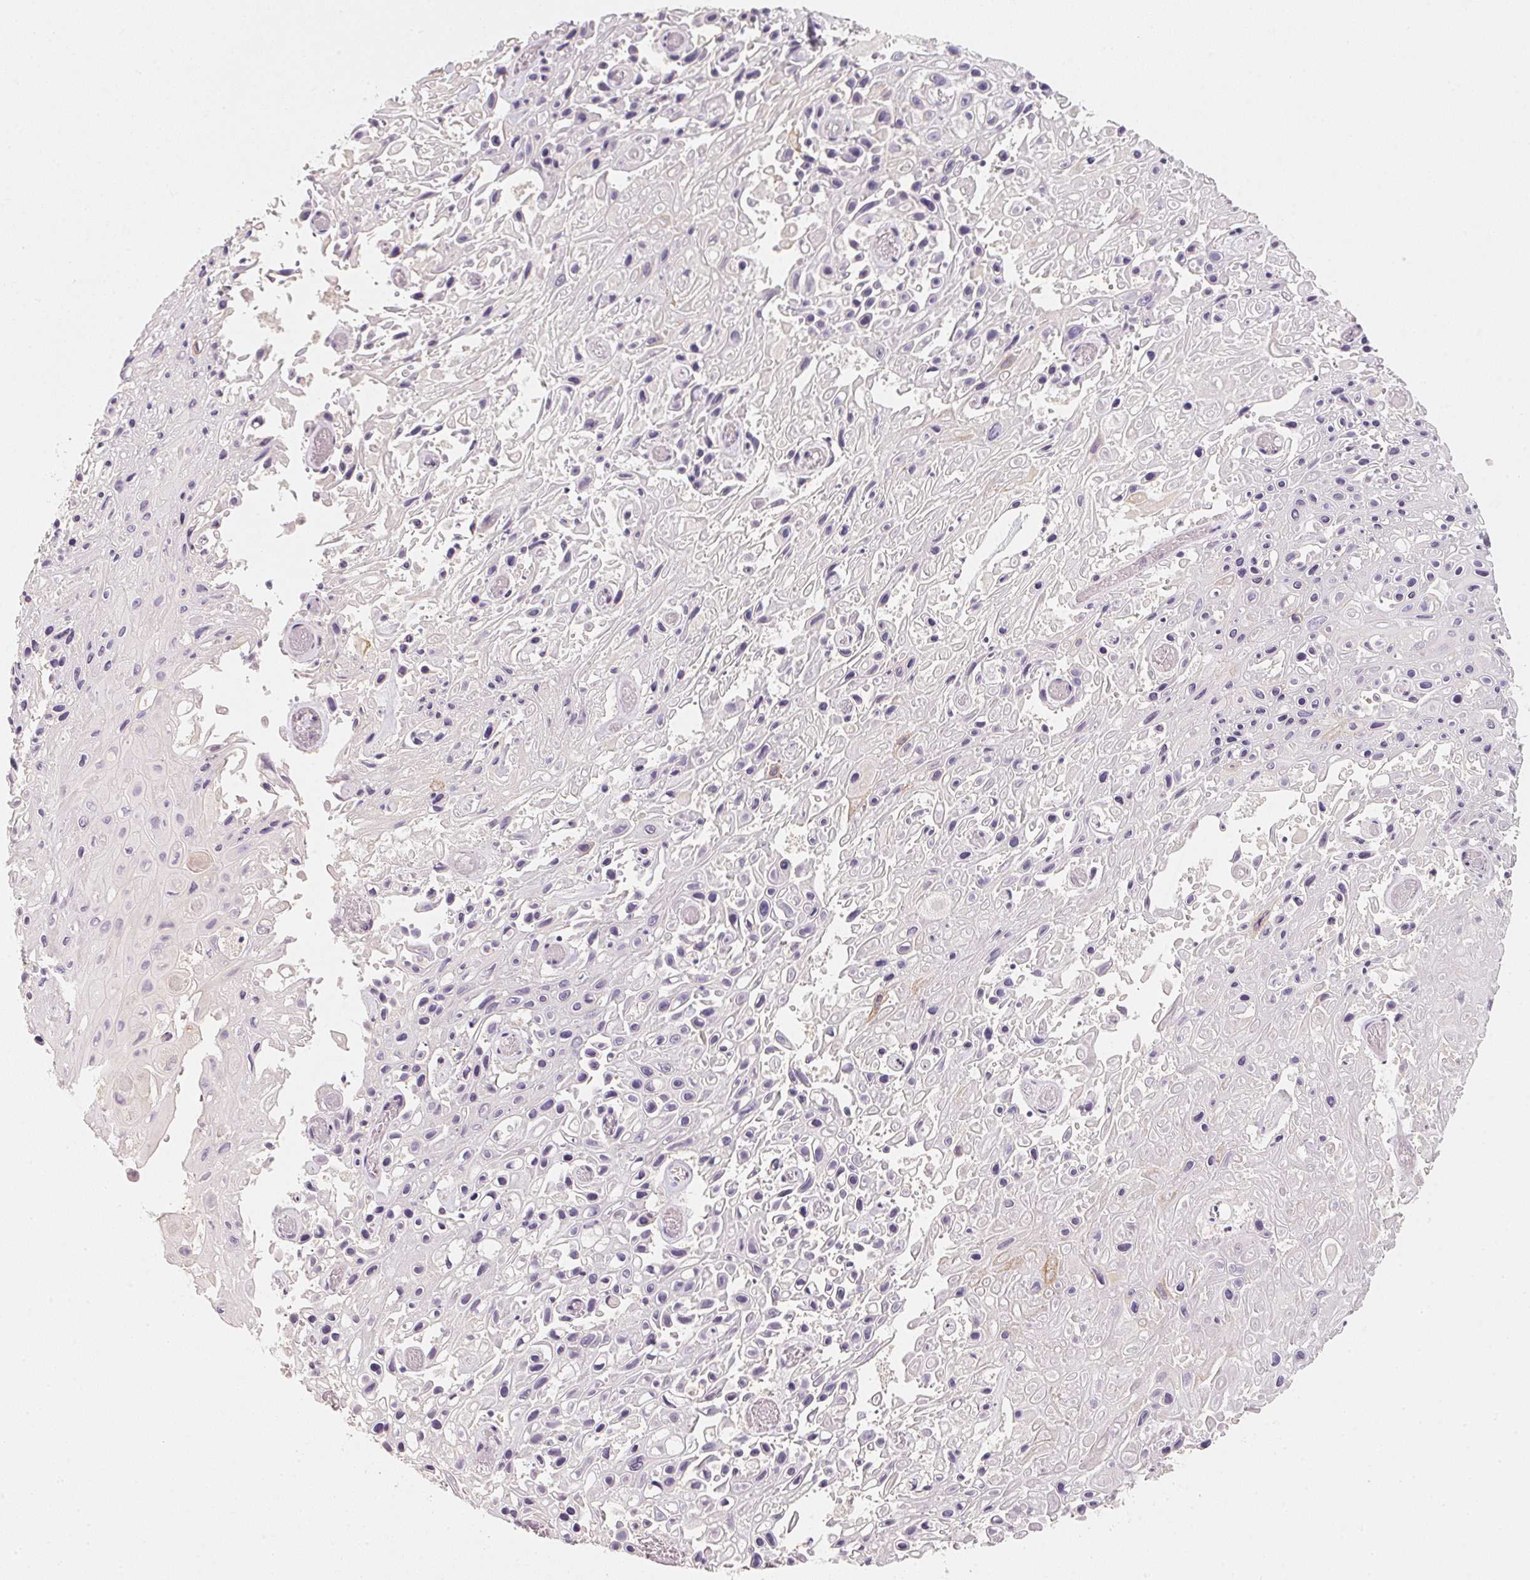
{"staining": {"intensity": "negative", "quantity": "none", "location": "none"}, "tissue": "skin cancer", "cell_type": "Tumor cells", "image_type": "cancer", "snomed": [{"axis": "morphology", "description": "Squamous cell carcinoma, NOS"}, {"axis": "topography", "description": "Skin"}], "caption": "Human squamous cell carcinoma (skin) stained for a protein using immunohistochemistry reveals no positivity in tumor cells.", "gene": "TREH", "patient": {"sex": "male", "age": 82}}